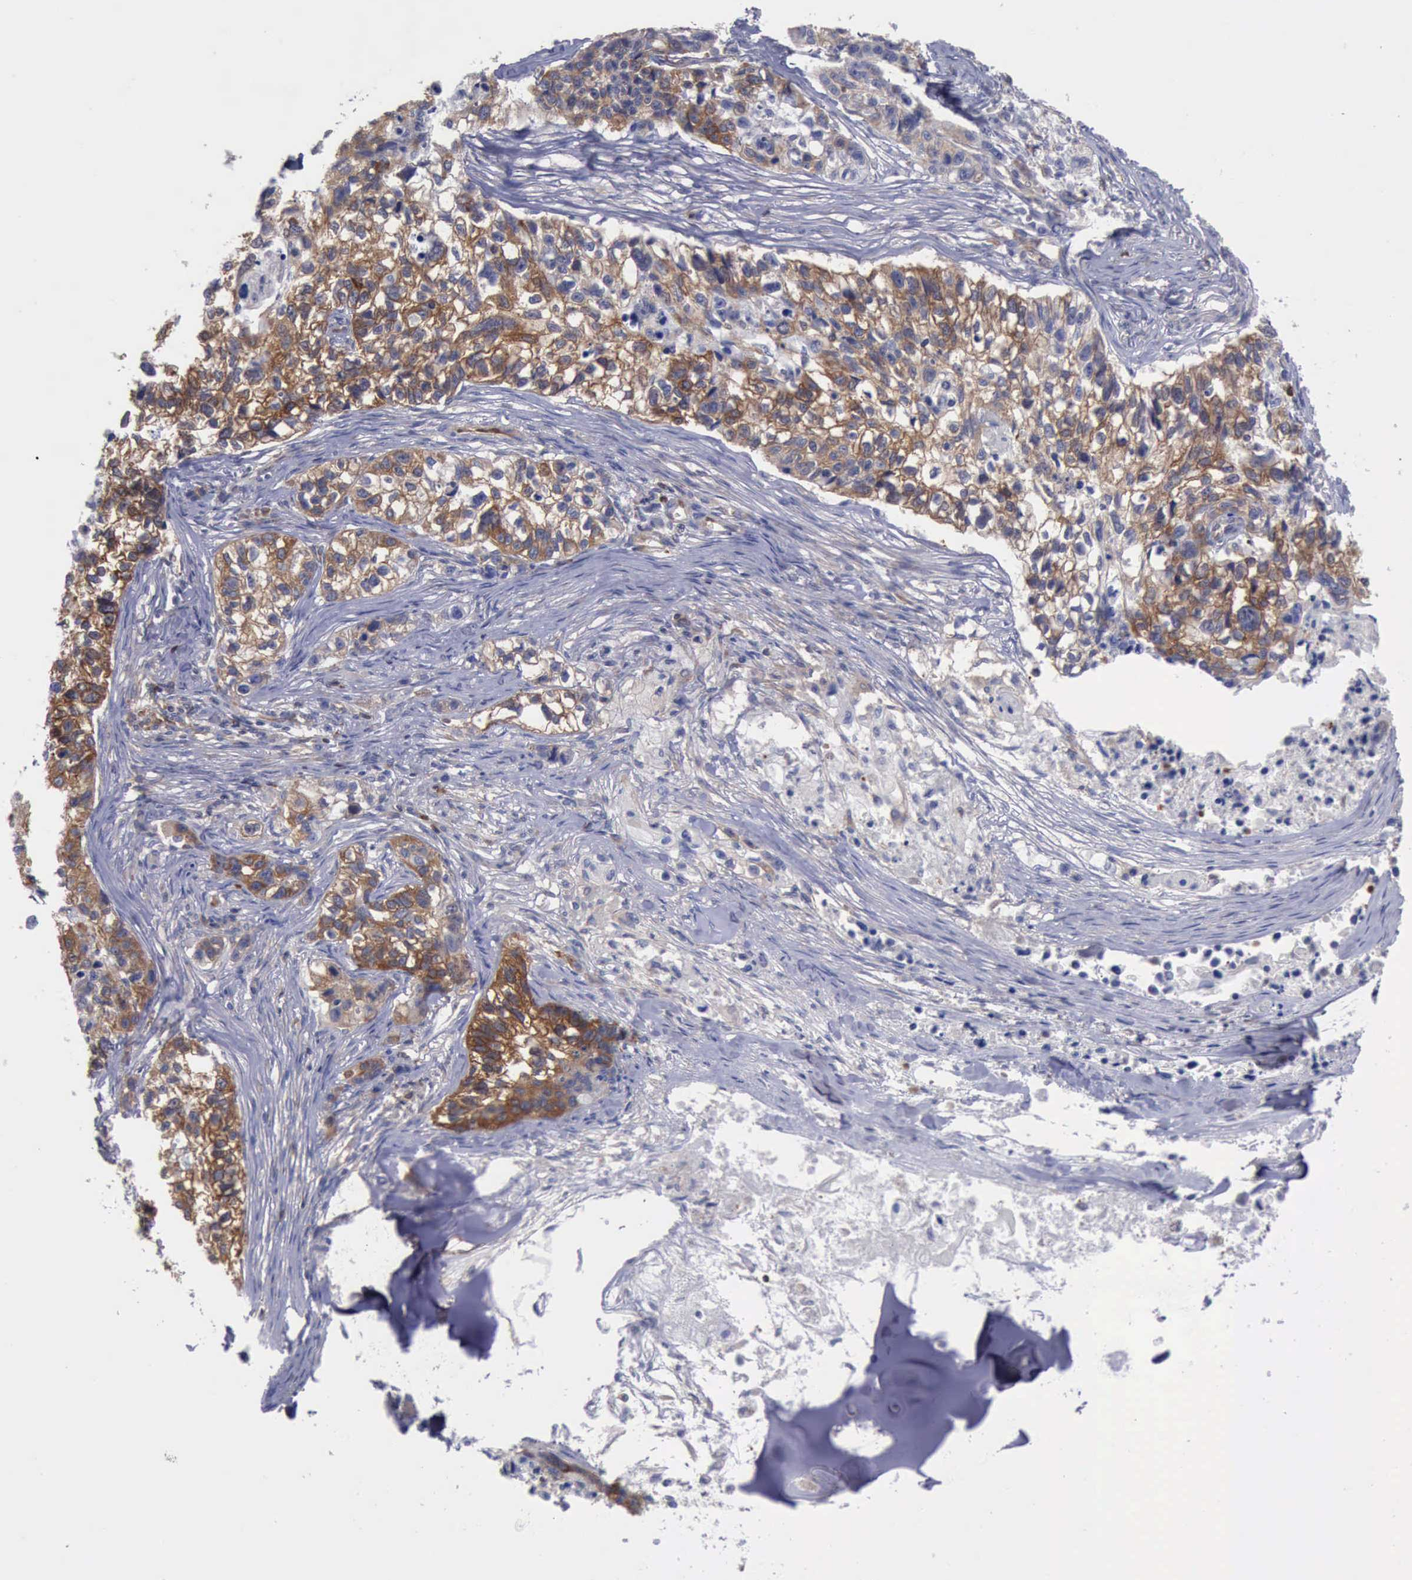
{"staining": {"intensity": "moderate", "quantity": "25%-75%", "location": "cytoplasmic/membranous"}, "tissue": "lung cancer", "cell_type": "Tumor cells", "image_type": "cancer", "snomed": [{"axis": "morphology", "description": "Squamous cell carcinoma, NOS"}, {"axis": "topography", "description": "Lymph node"}, {"axis": "topography", "description": "Lung"}], "caption": "Protein staining exhibits moderate cytoplasmic/membranous expression in approximately 25%-75% of tumor cells in lung cancer.", "gene": "PDCD4", "patient": {"sex": "male", "age": 74}}